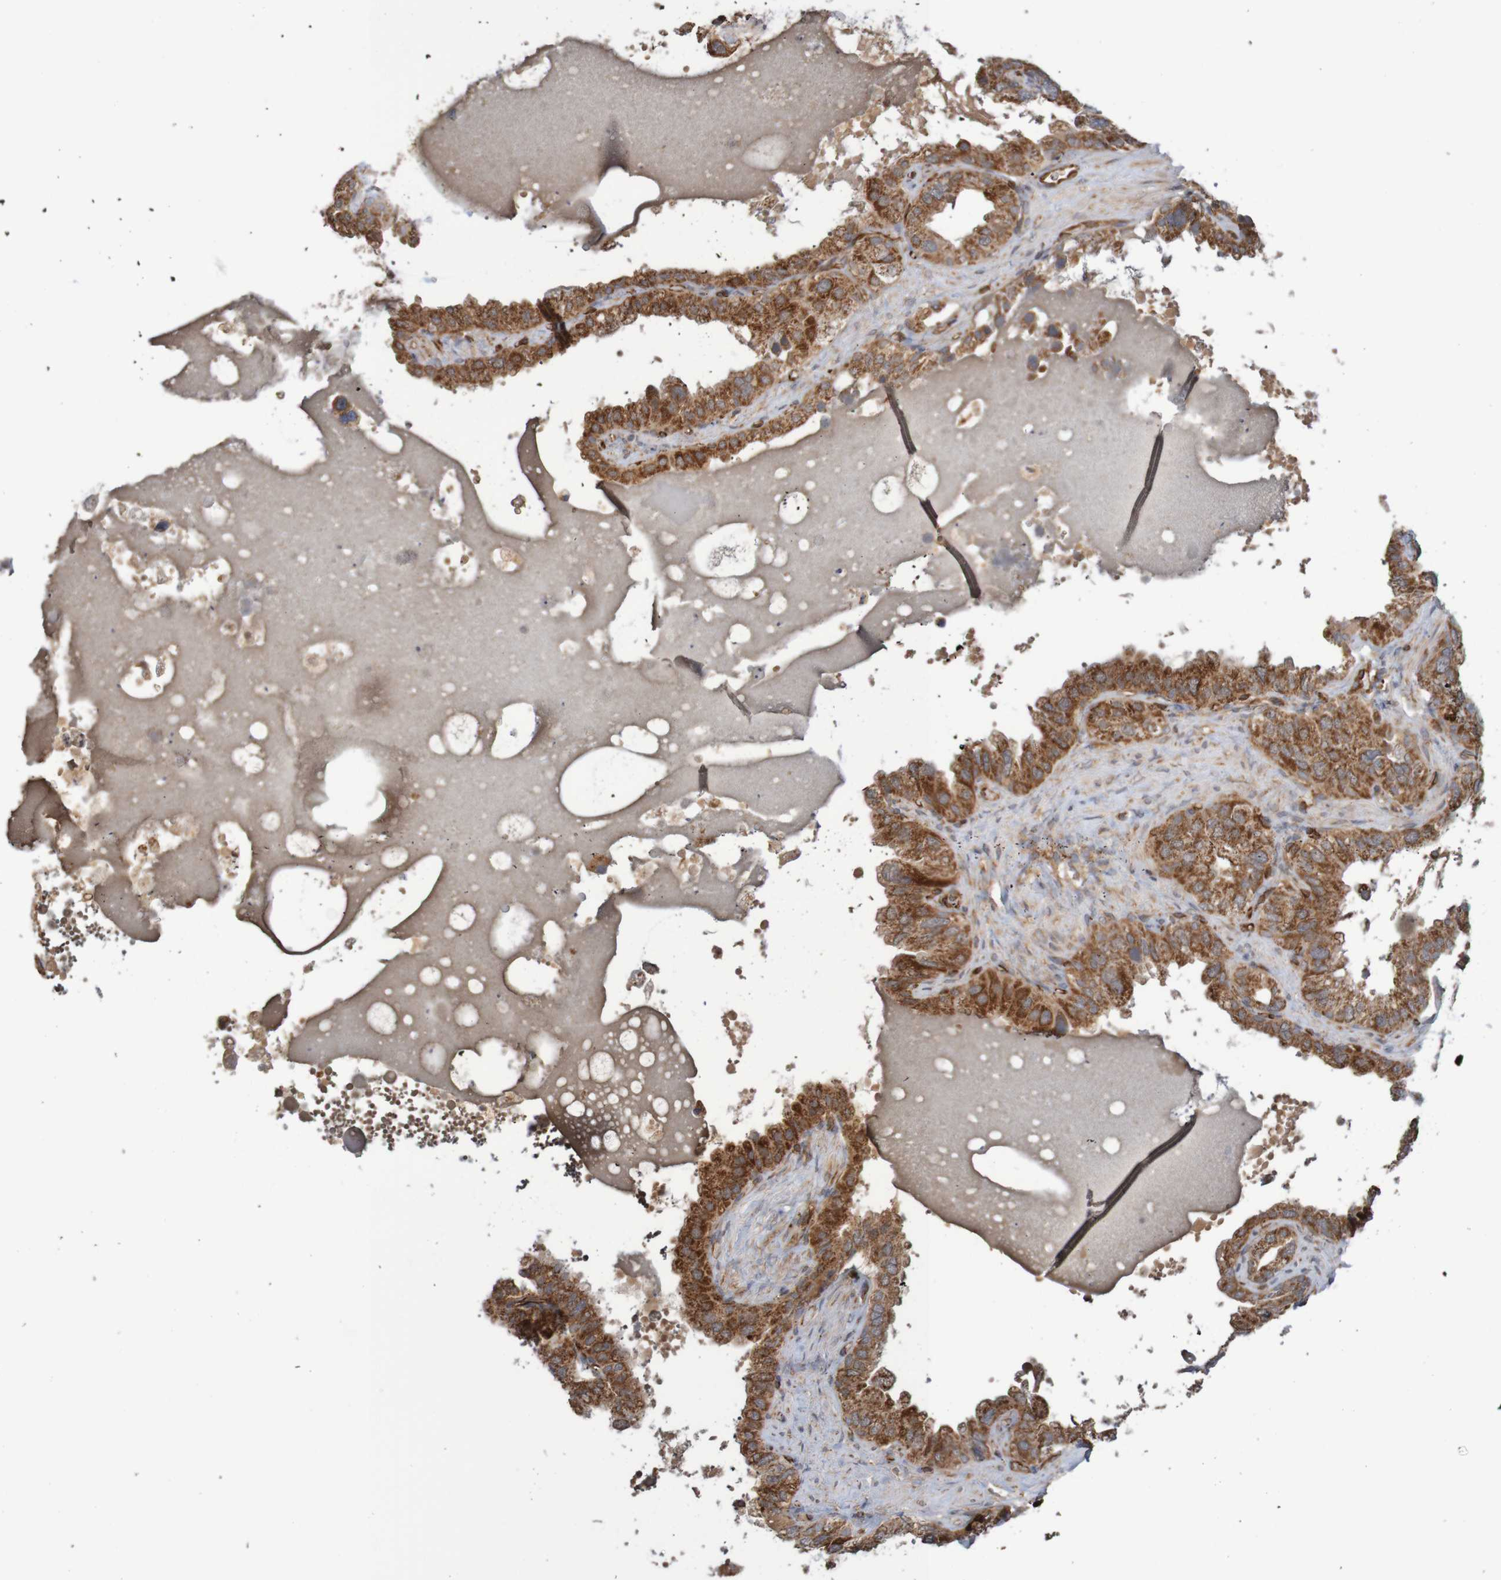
{"staining": {"intensity": "strong", "quantity": ">75%", "location": "cytoplasmic/membranous"}, "tissue": "seminal vesicle", "cell_type": "Glandular cells", "image_type": "normal", "snomed": [{"axis": "morphology", "description": "Normal tissue, NOS"}, {"axis": "topography", "description": "Seminal veicle"}], "caption": "DAB immunohistochemical staining of unremarkable human seminal vesicle demonstrates strong cytoplasmic/membranous protein expression in approximately >75% of glandular cells. (DAB (3,3'-diaminobenzidine) IHC, brown staining for protein, blue staining for nuclei).", "gene": "MRPL52", "patient": {"sex": "male", "age": 68}}